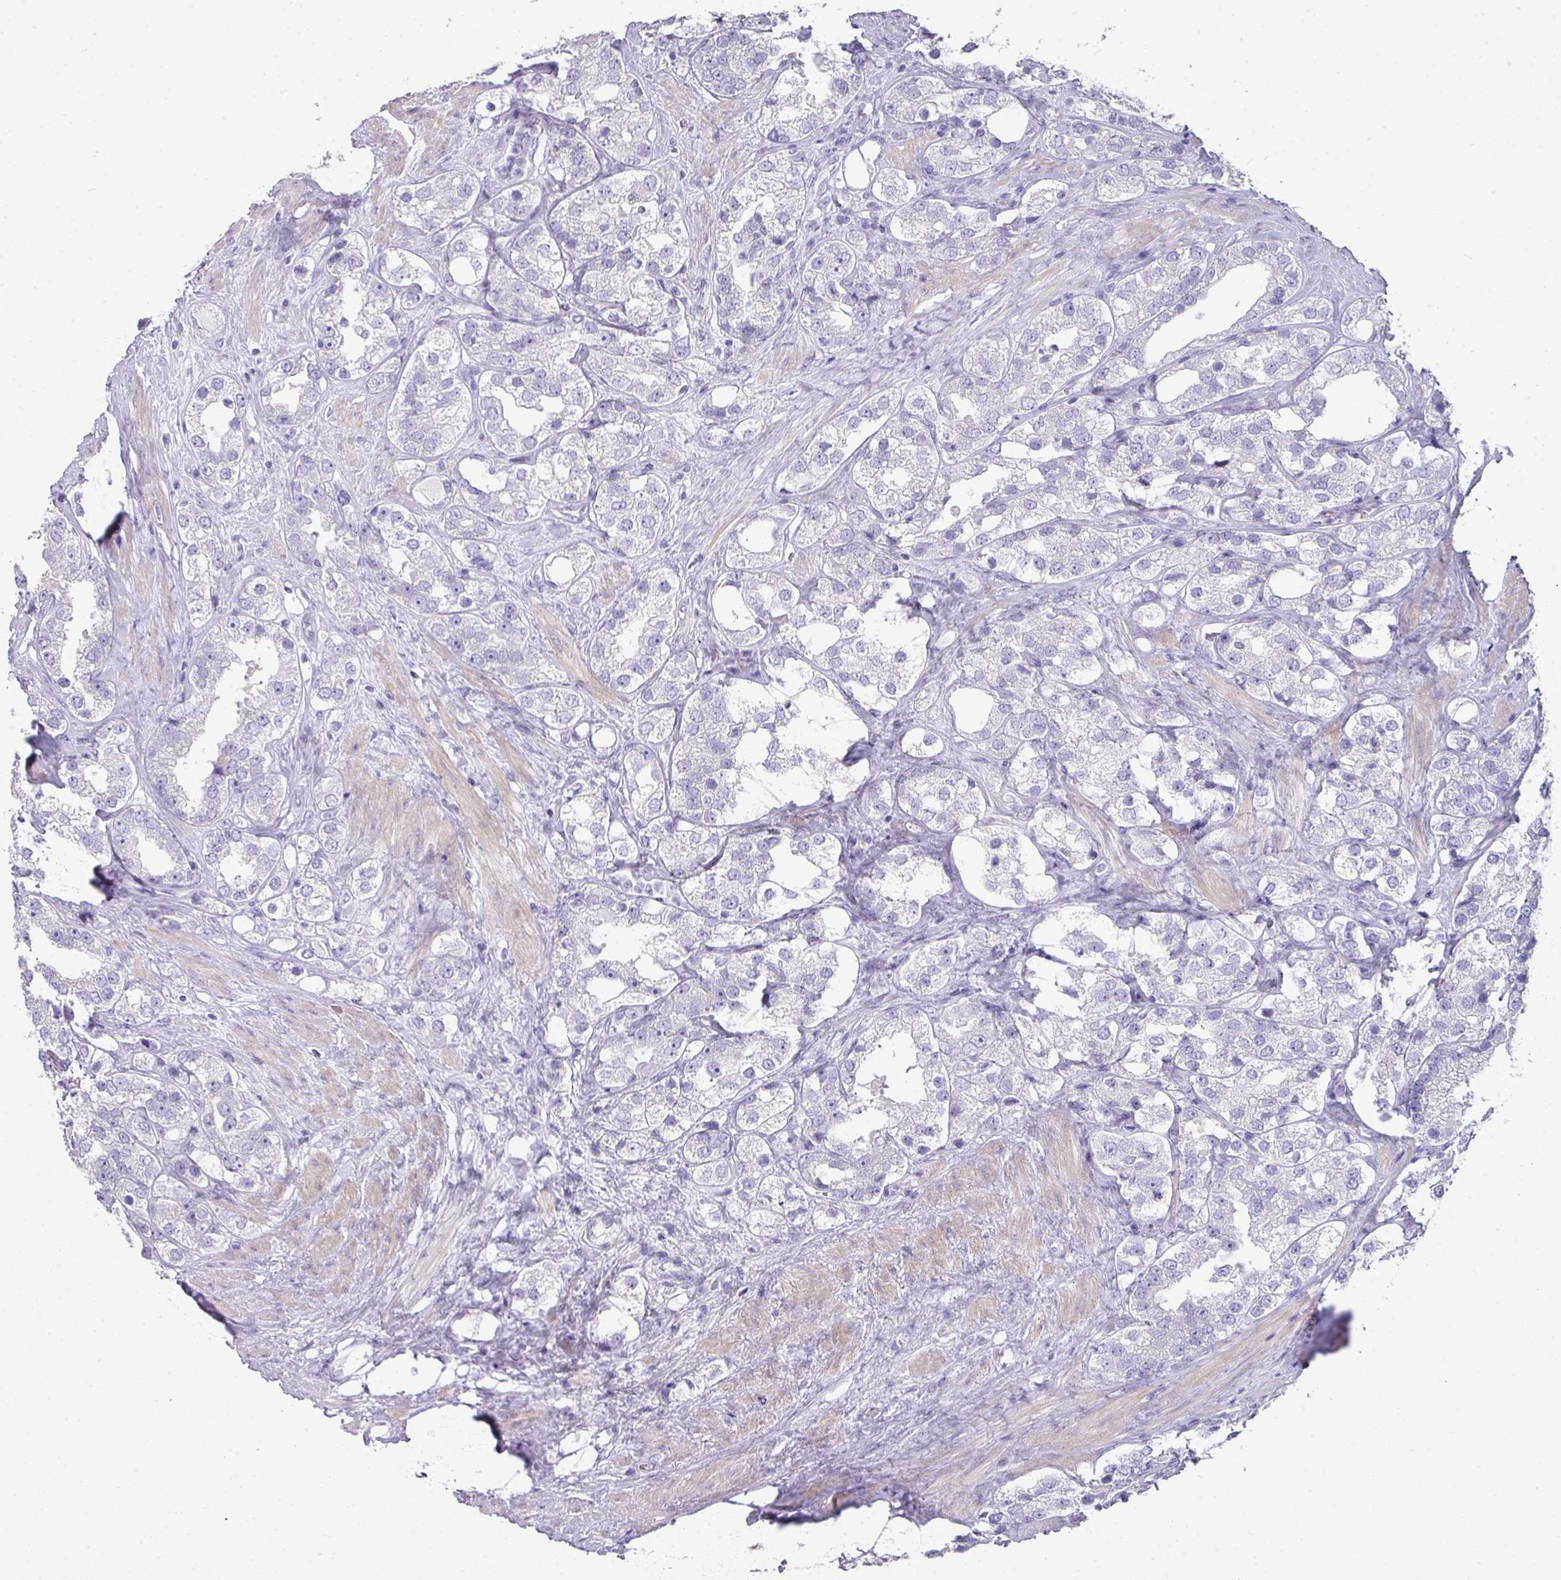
{"staining": {"intensity": "negative", "quantity": "none", "location": "none"}, "tissue": "prostate cancer", "cell_type": "Tumor cells", "image_type": "cancer", "snomed": [{"axis": "morphology", "description": "Adenocarcinoma, NOS"}, {"axis": "topography", "description": "Prostate"}], "caption": "A micrograph of prostate cancer (adenocarcinoma) stained for a protein demonstrates no brown staining in tumor cells.", "gene": "GLI4", "patient": {"sex": "male", "age": 79}}